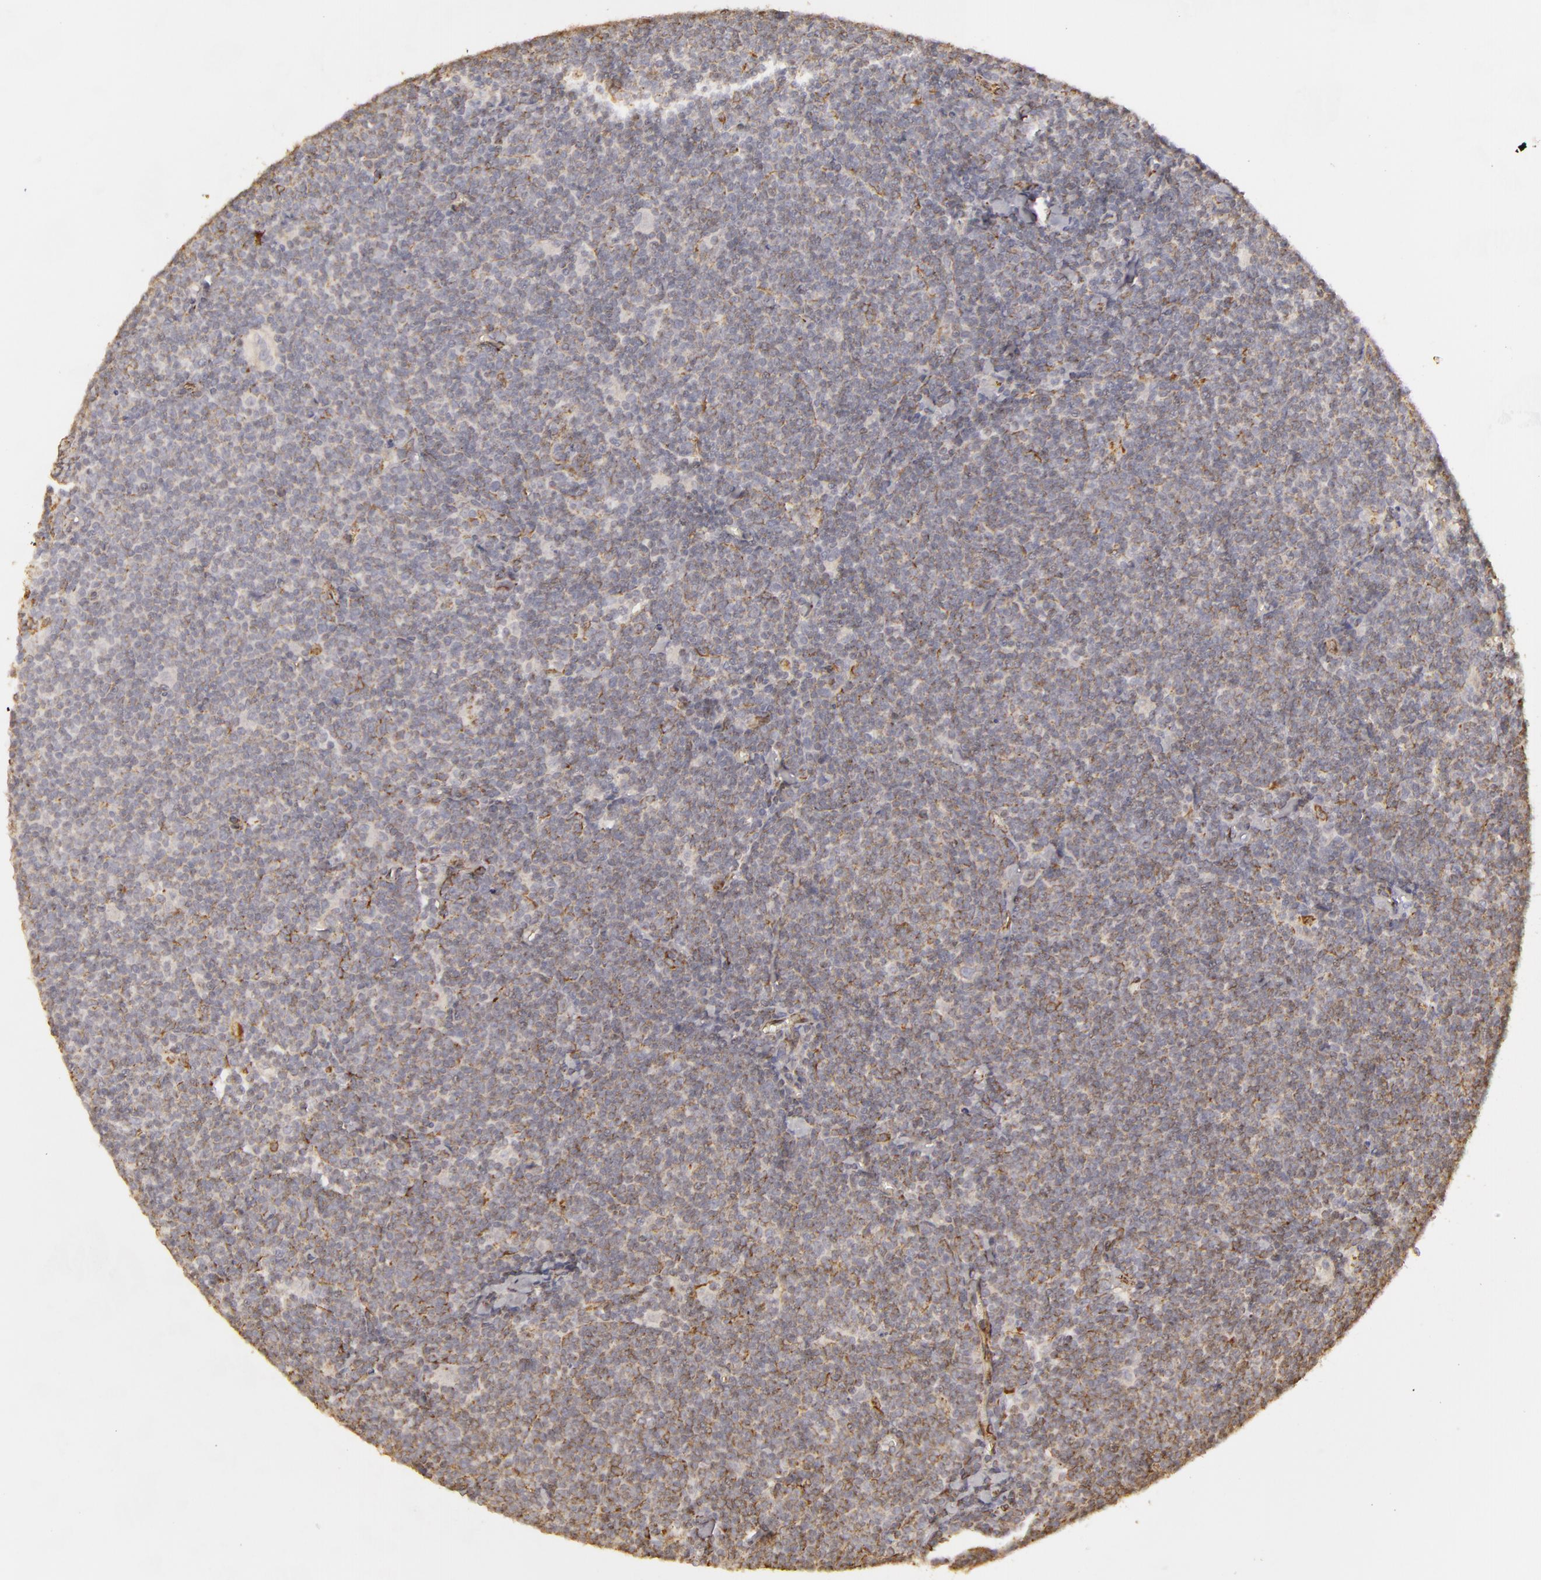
{"staining": {"intensity": "weak", "quantity": "25%-75%", "location": "cytoplasmic/membranous"}, "tissue": "lymphoma", "cell_type": "Tumor cells", "image_type": "cancer", "snomed": [{"axis": "morphology", "description": "Malignant lymphoma, non-Hodgkin's type, Low grade"}, {"axis": "topography", "description": "Lymph node"}], "caption": "Immunohistochemical staining of human low-grade malignant lymphoma, non-Hodgkin's type shows low levels of weak cytoplasmic/membranous staining in approximately 25%-75% of tumor cells.", "gene": "CYB5R3", "patient": {"sex": "male", "age": 65}}